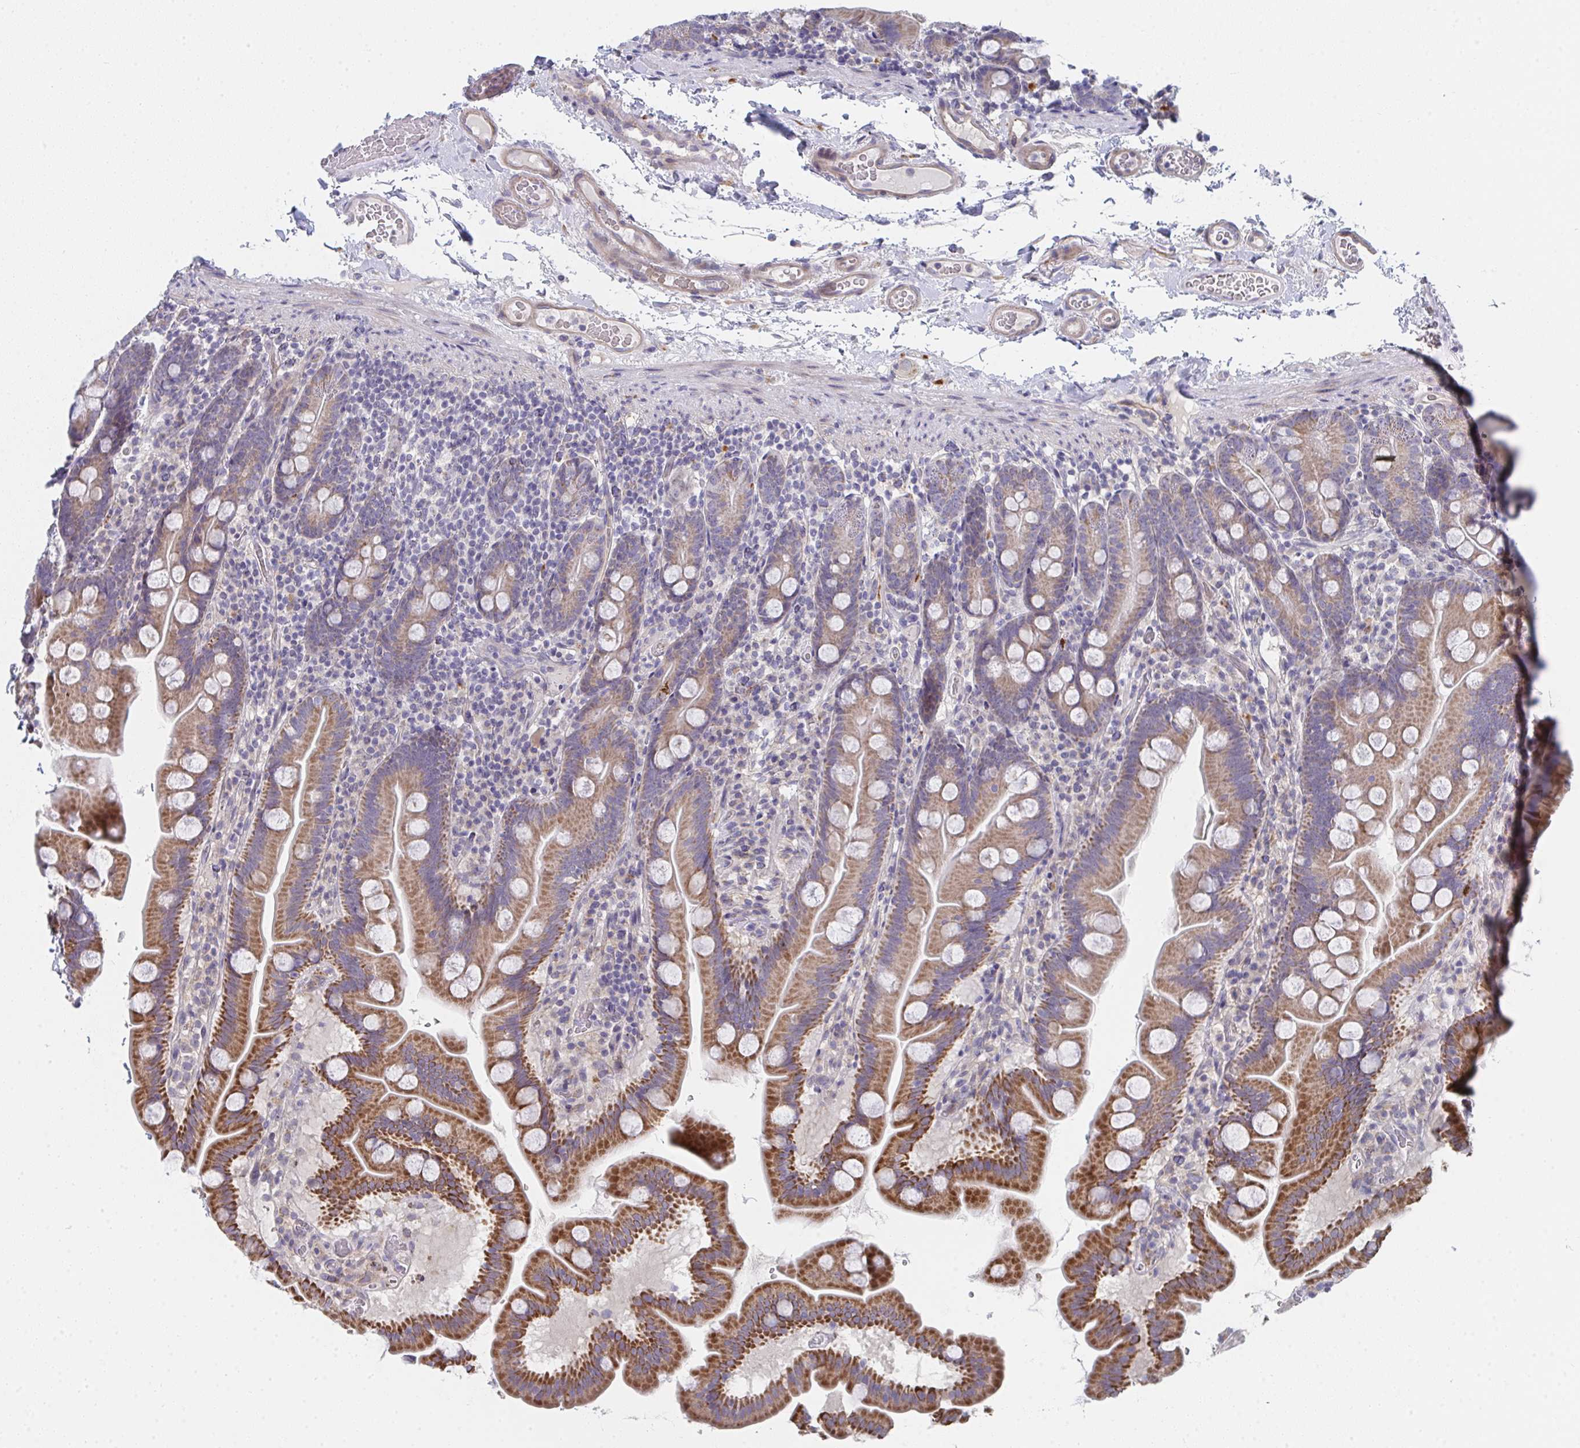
{"staining": {"intensity": "moderate", "quantity": "25%-75%", "location": "cytoplasmic/membranous"}, "tissue": "small intestine", "cell_type": "Glandular cells", "image_type": "normal", "snomed": [{"axis": "morphology", "description": "Normal tissue, NOS"}, {"axis": "topography", "description": "Small intestine"}], "caption": "Immunohistochemistry of unremarkable small intestine demonstrates medium levels of moderate cytoplasmic/membranous positivity in about 25%-75% of glandular cells. The protein of interest is shown in brown color, while the nuclei are stained blue.", "gene": "VWDE", "patient": {"sex": "female", "age": 68}}